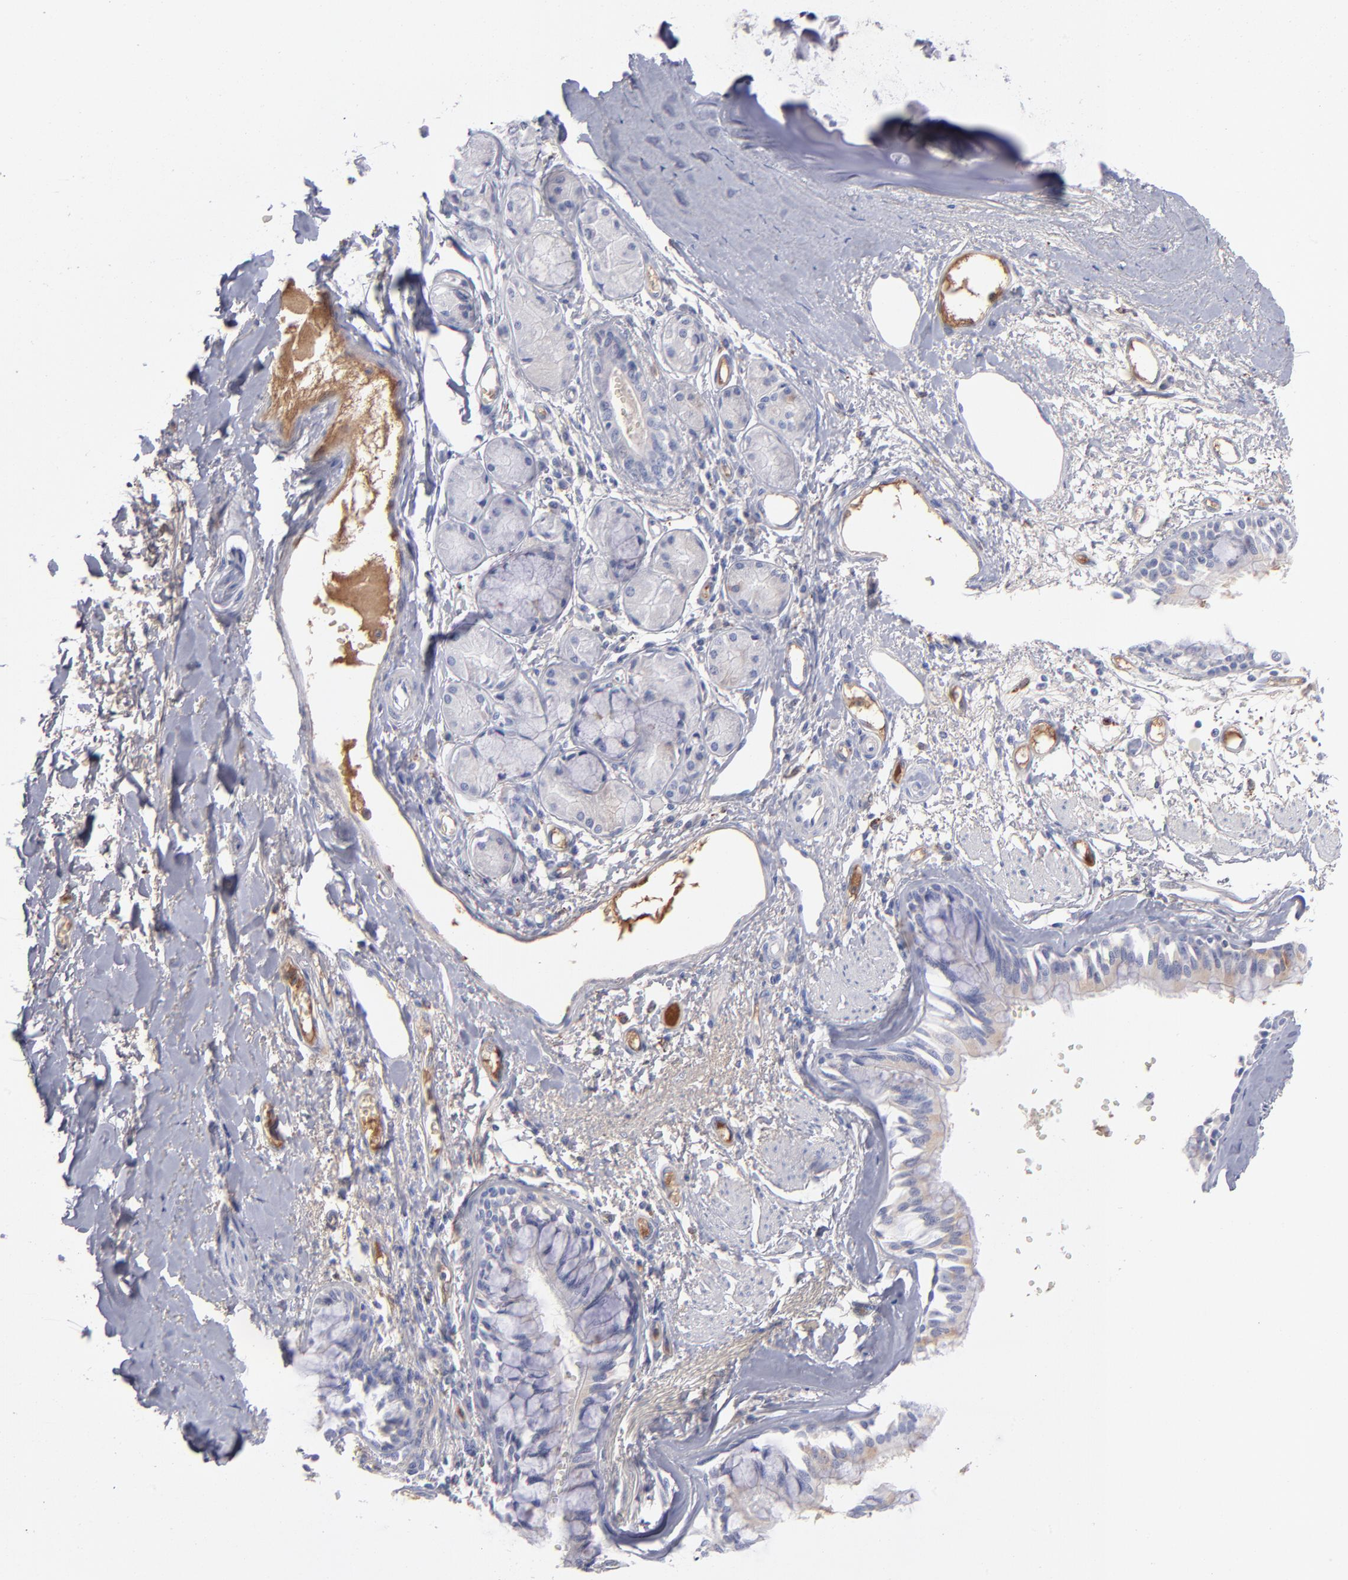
{"staining": {"intensity": "weak", "quantity": "25%-75%", "location": "cytoplasmic/membranous"}, "tissue": "bronchus", "cell_type": "Respiratory epithelial cells", "image_type": "normal", "snomed": [{"axis": "morphology", "description": "Normal tissue, NOS"}, {"axis": "topography", "description": "Bronchus"}, {"axis": "topography", "description": "Lung"}], "caption": "The immunohistochemical stain shows weak cytoplasmic/membranous expression in respiratory epithelial cells of benign bronchus.", "gene": "HP", "patient": {"sex": "female", "age": 56}}